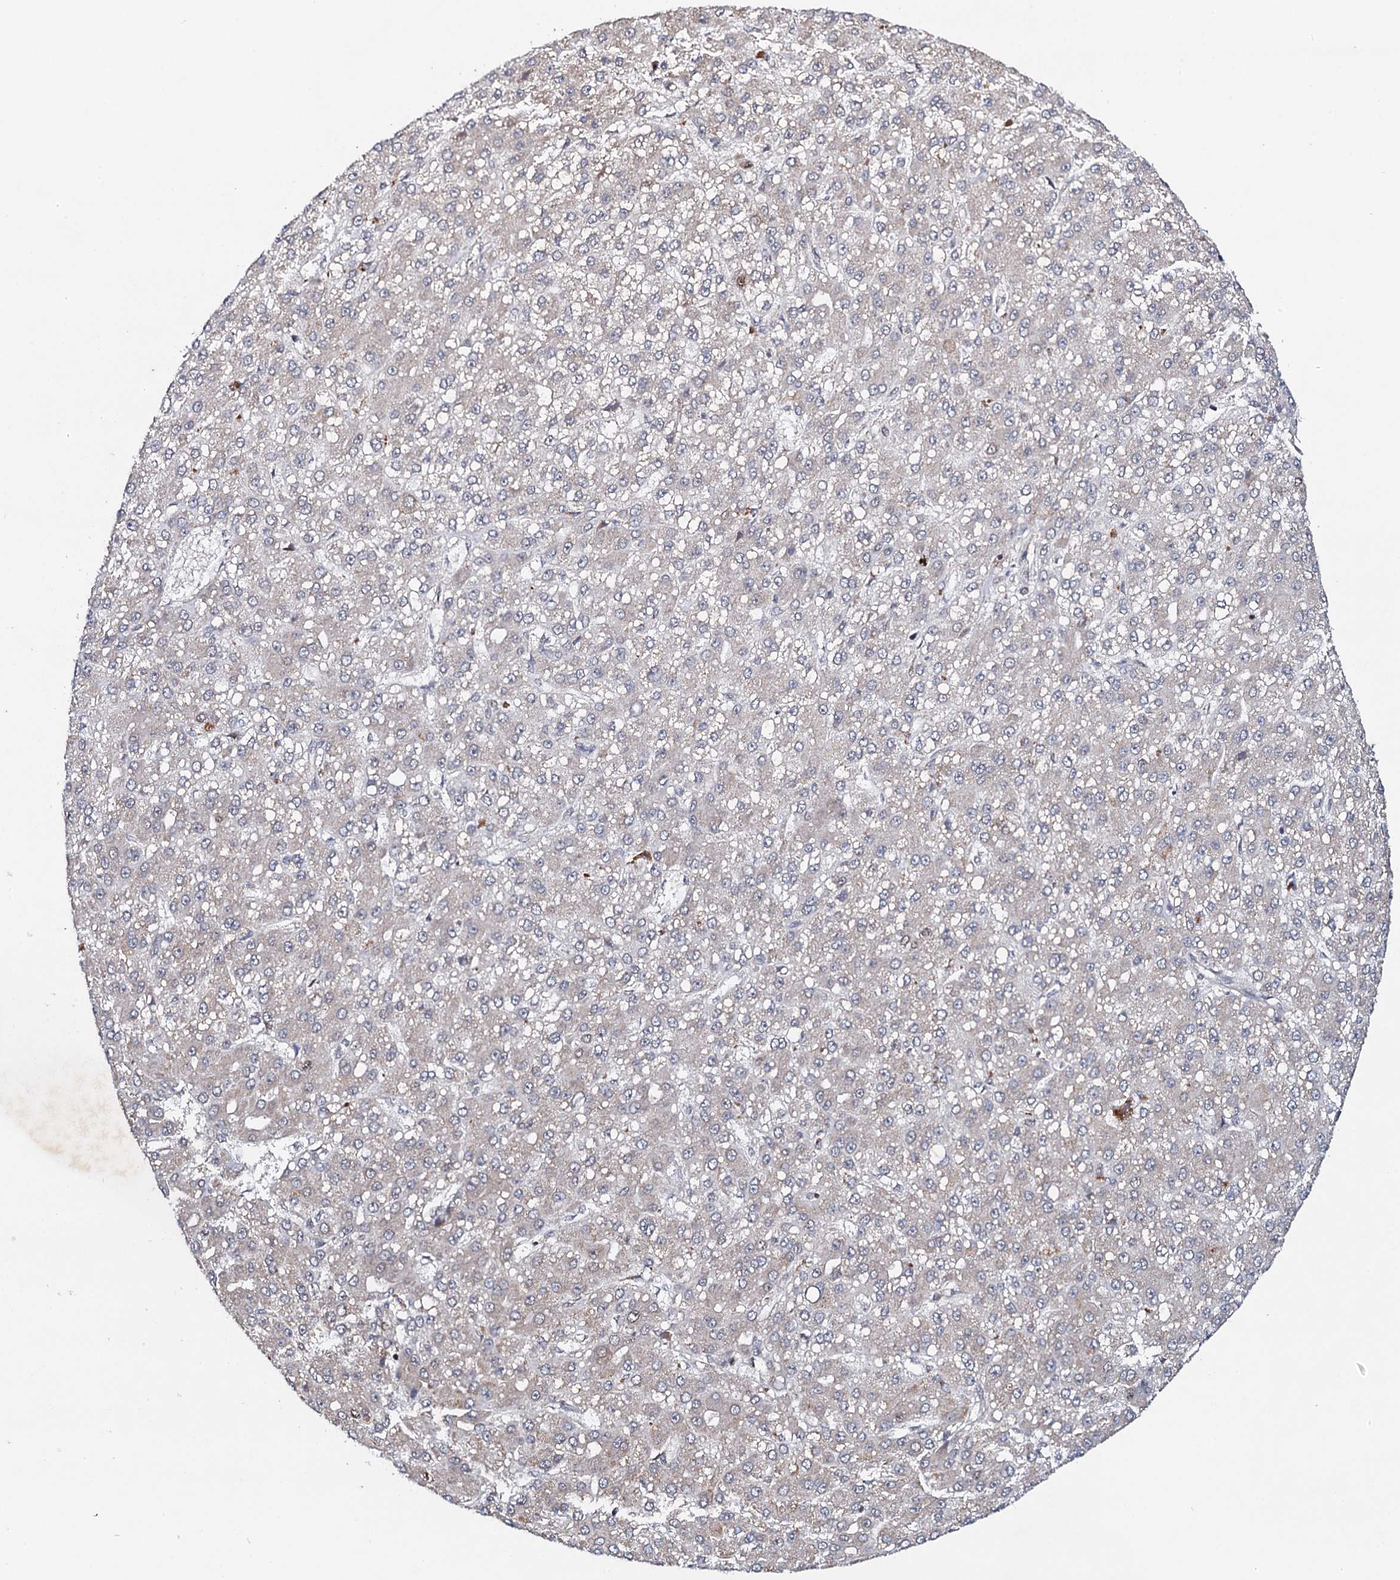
{"staining": {"intensity": "negative", "quantity": "none", "location": "none"}, "tissue": "liver cancer", "cell_type": "Tumor cells", "image_type": "cancer", "snomed": [{"axis": "morphology", "description": "Carcinoma, Hepatocellular, NOS"}, {"axis": "topography", "description": "Liver"}], "caption": "Protein analysis of liver cancer exhibits no significant positivity in tumor cells. (Stains: DAB immunohistochemistry (IHC) with hematoxylin counter stain, Microscopy: brightfield microscopy at high magnification).", "gene": "FAM111A", "patient": {"sex": "male", "age": 67}}